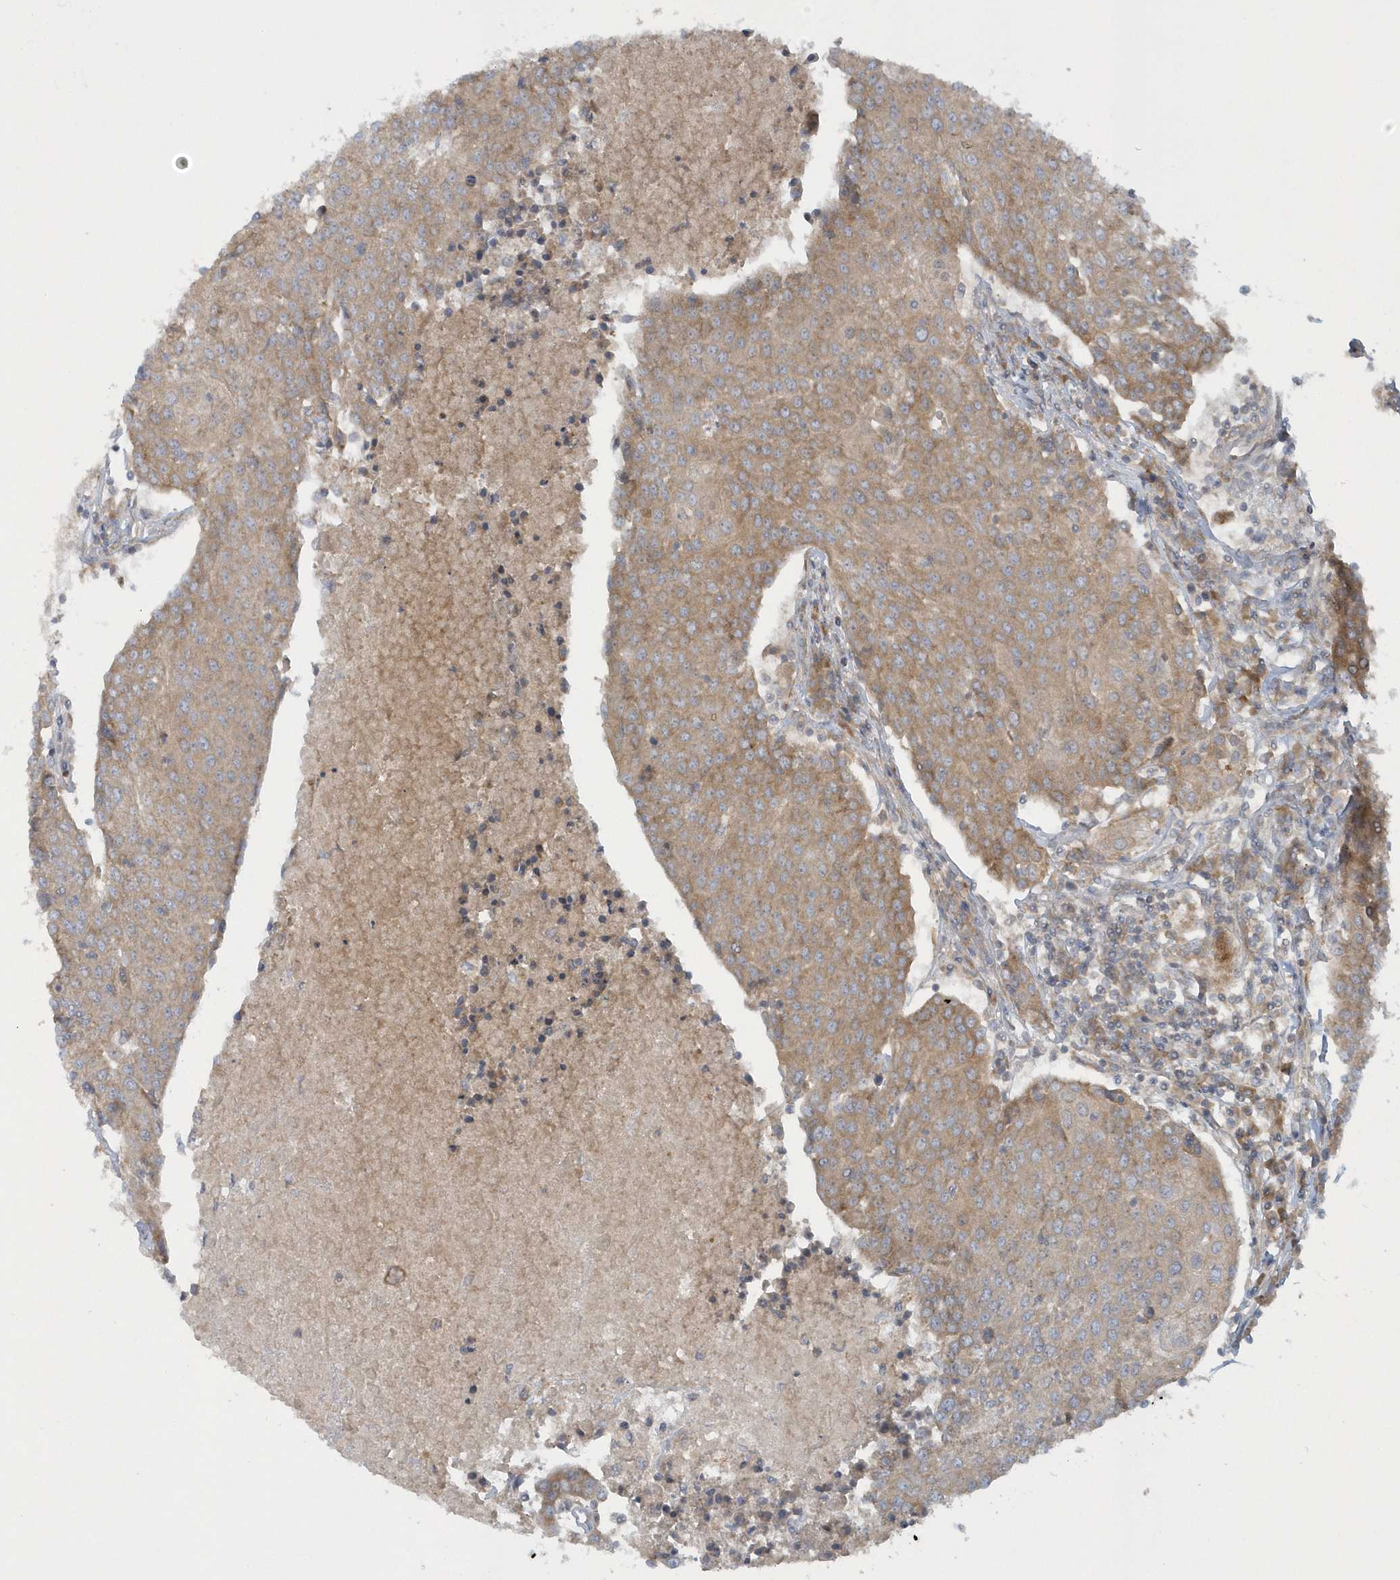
{"staining": {"intensity": "weak", "quantity": ">75%", "location": "cytoplasmic/membranous"}, "tissue": "urothelial cancer", "cell_type": "Tumor cells", "image_type": "cancer", "snomed": [{"axis": "morphology", "description": "Urothelial carcinoma, High grade"}, {"axis": "topography", "description": "Urinary bladder"}], "caption": "Immunohistochemical staining of human urothelial cancer exhibits weak cytoplasmic/membranous protein staining in about >75% of tumor cells.", "gene": "CNOT10", "patient": {"sex": "female", "age": 85}}